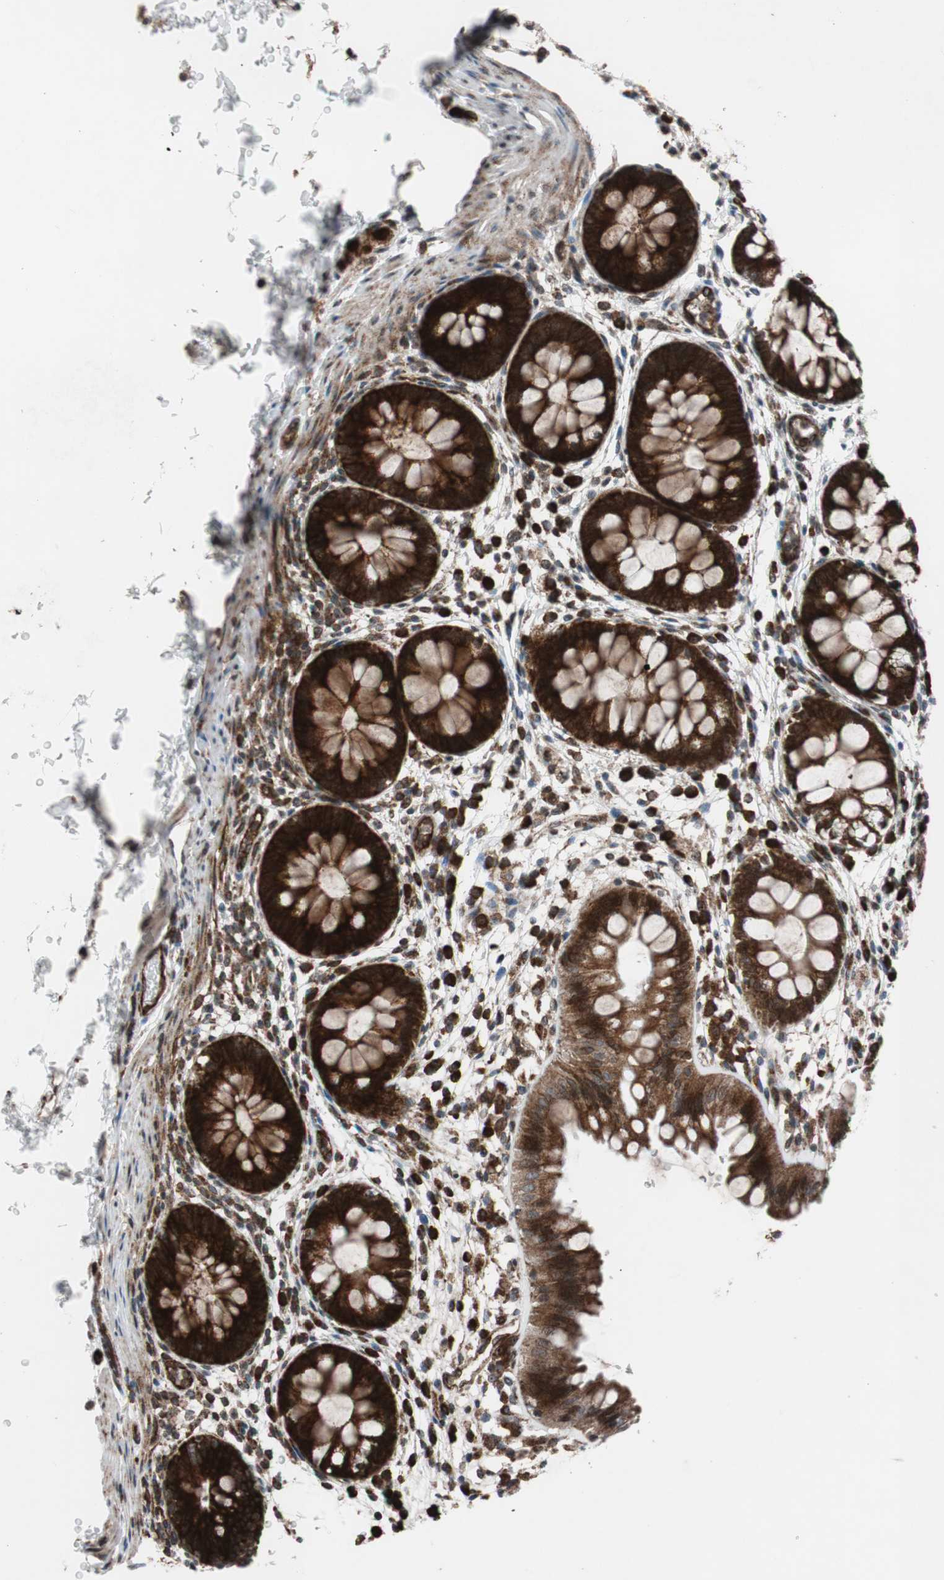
{"staining": {"intensity": "strong", "quantity": ">75%", "location": "cytoplasmic/membranous"}, "tissue": "rectum", "cell_type": "Glandular cells", "image_type": "normal", "snomed": [{"axis": "morphology", "description": "Normal tissue, NOS"}, {"axis": "topography", "description": "Rectum"}], "caption": "IHC image of unremarkable rectum stained for a protein (brown), which exhibits high levels of strong cytoplasmic/membranous staining in about >75% of glandular cells.", "gene": "CCL14", "patient": {"sex": "female", "age": 24}}